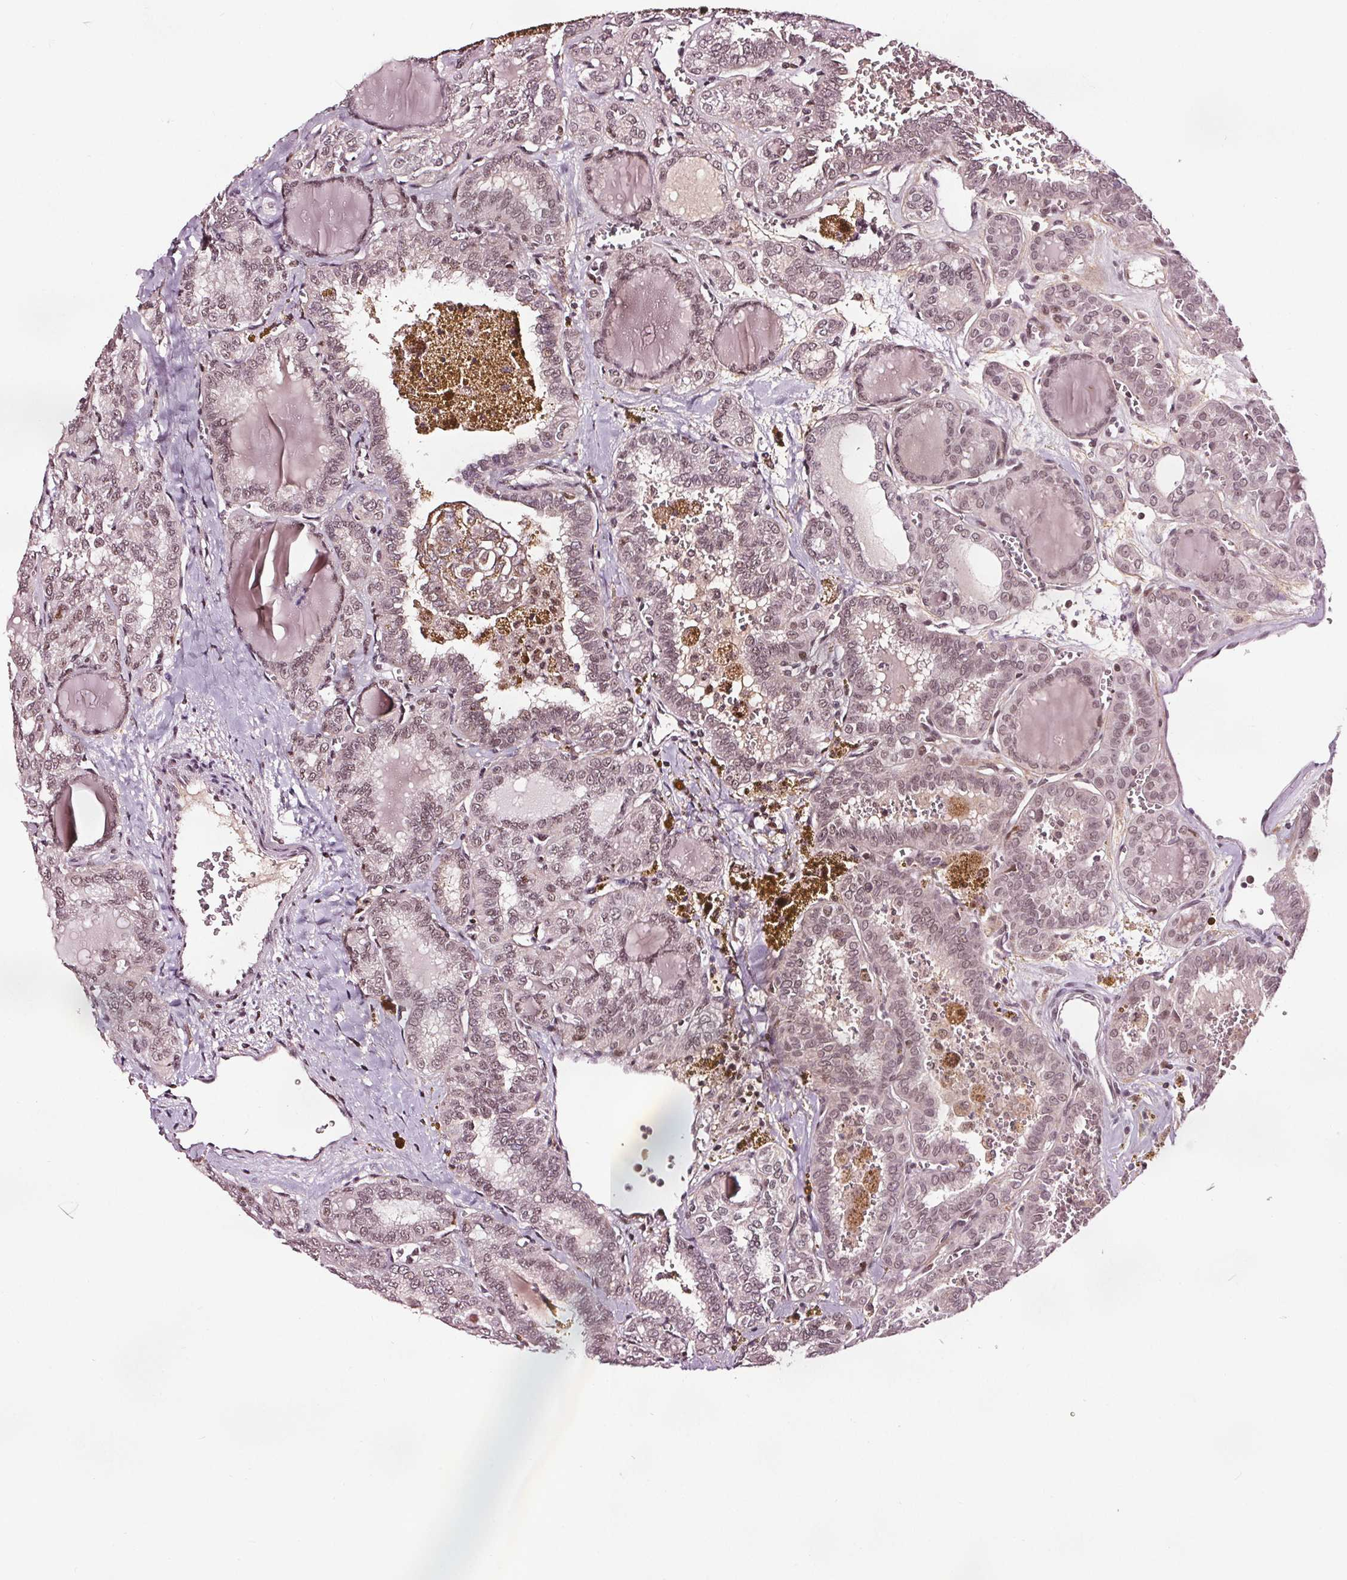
{"staining": {"intensity": "weak", "quantity": ">75%", "location": "nuclear"}, "tissue": "thyroid cancer", "cell_type": "Tumor cells", "image_type": "cancer", "snomed": [{"axis": "morphology", "description": "Papillary adenocarcinoma, NOS"}, {"axis": "topography", "description": "Thyroid gland"}], "caption": "Immunohistochemistry image of human thyroid cancer stained for a protein (brown), which displays low levels of weak nuclear positivity in approximately >75% of tumor cells.", "gene": "DDX11", "patient": {"sex": "female", "age": 41}}